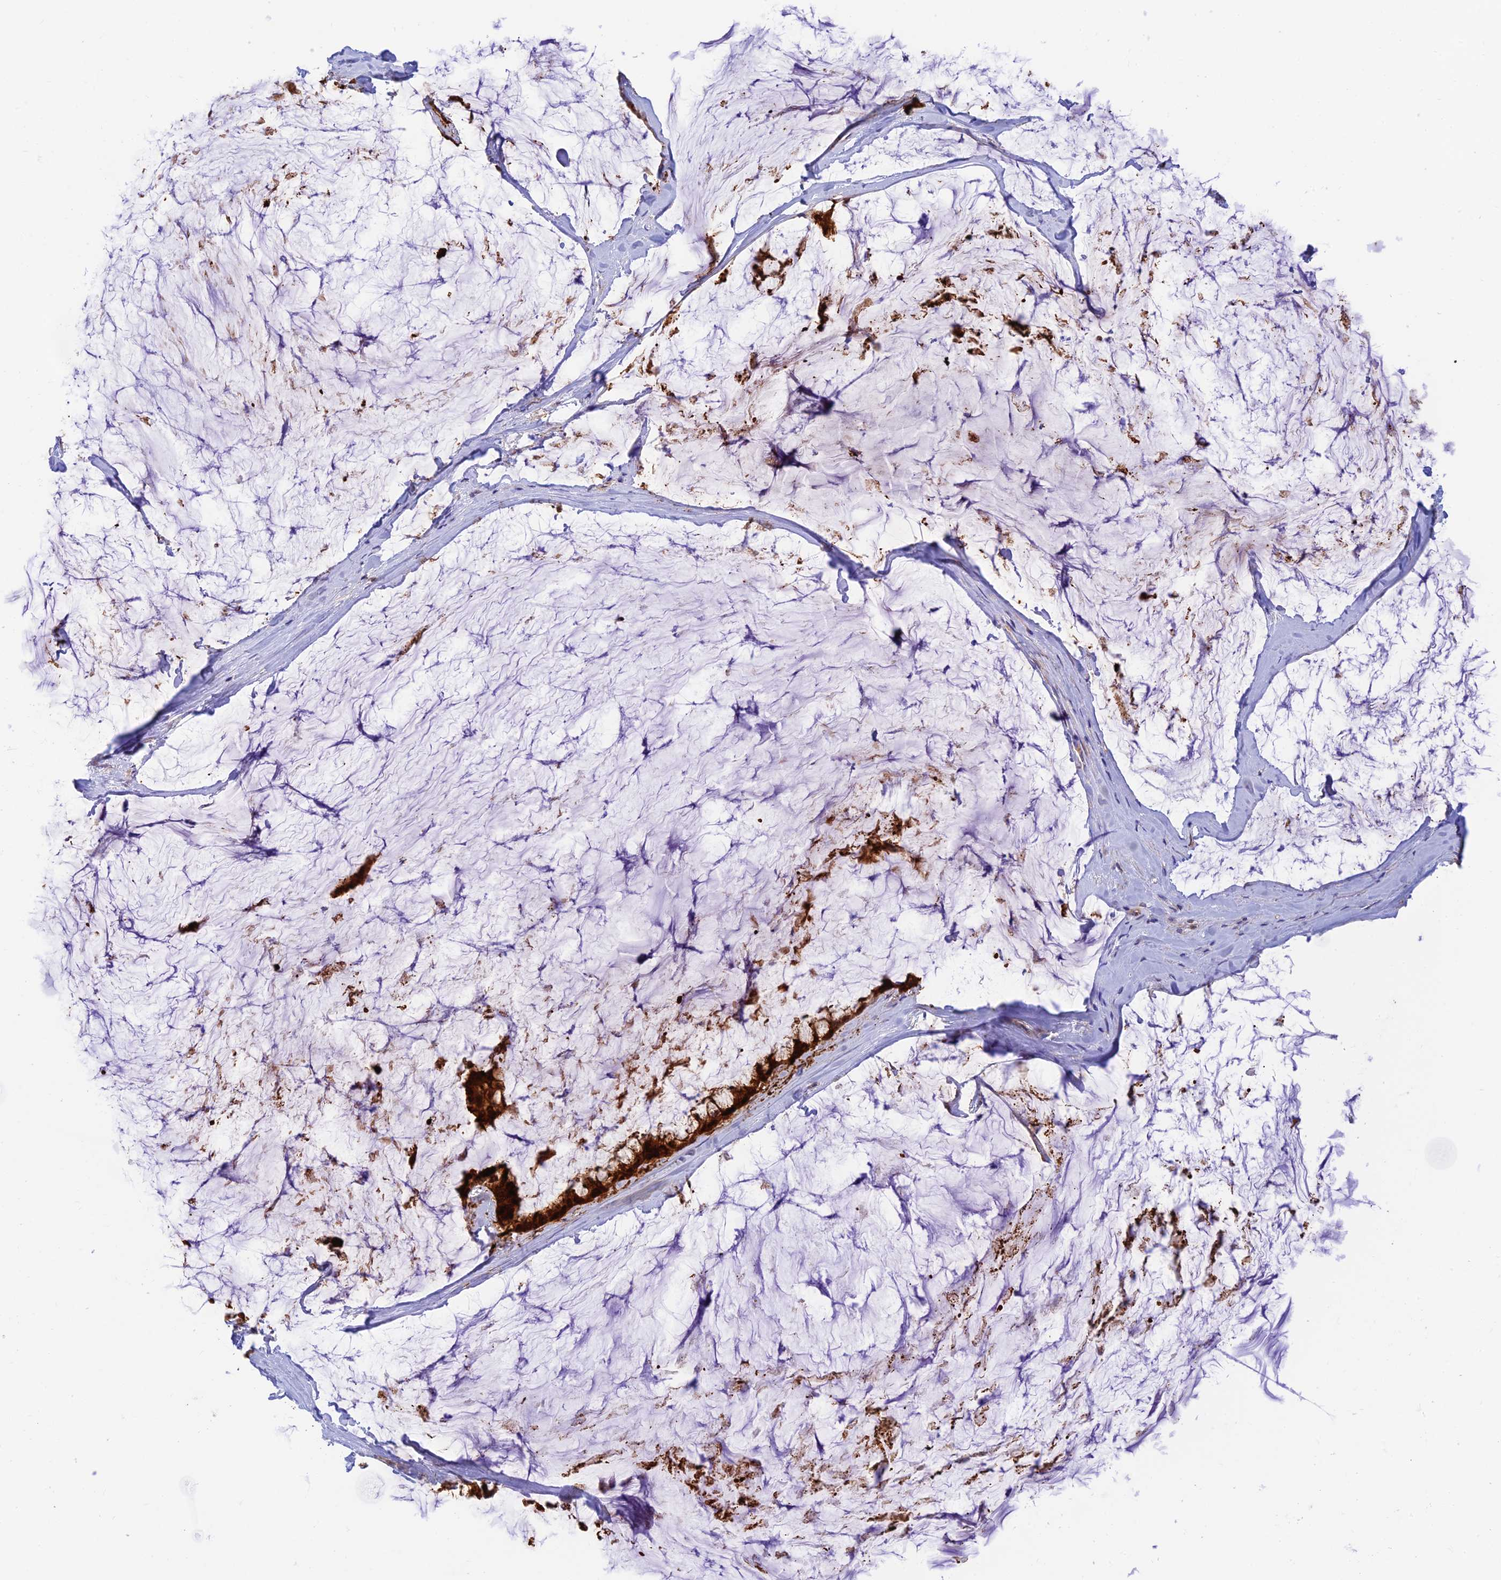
{"staining": {"intensity": "strong", "quantity": ">75%", "location": "cytoplasmic/membranous"}, "tissue": "ovarian cancer", "cell_type": "Tumor cells", "image_type": "cancer", "snomed": [{"axis": "morphology", "description": "Cystadenocarcinoma, mucinous, NOS"}, {"axis": "topography", "description": "Ovary"}], "caption": "Immunohistochemistry histopathology image of ovarian cancer (mucinous cystadenocarcinoma) stained for a protein (brown), which exhibits high levels of strong cytoplasmic/membranous staining in about >75% of tumor cells.", "gene": "PPP1R12C", "patient": {"sex": "female", "age": 39}}